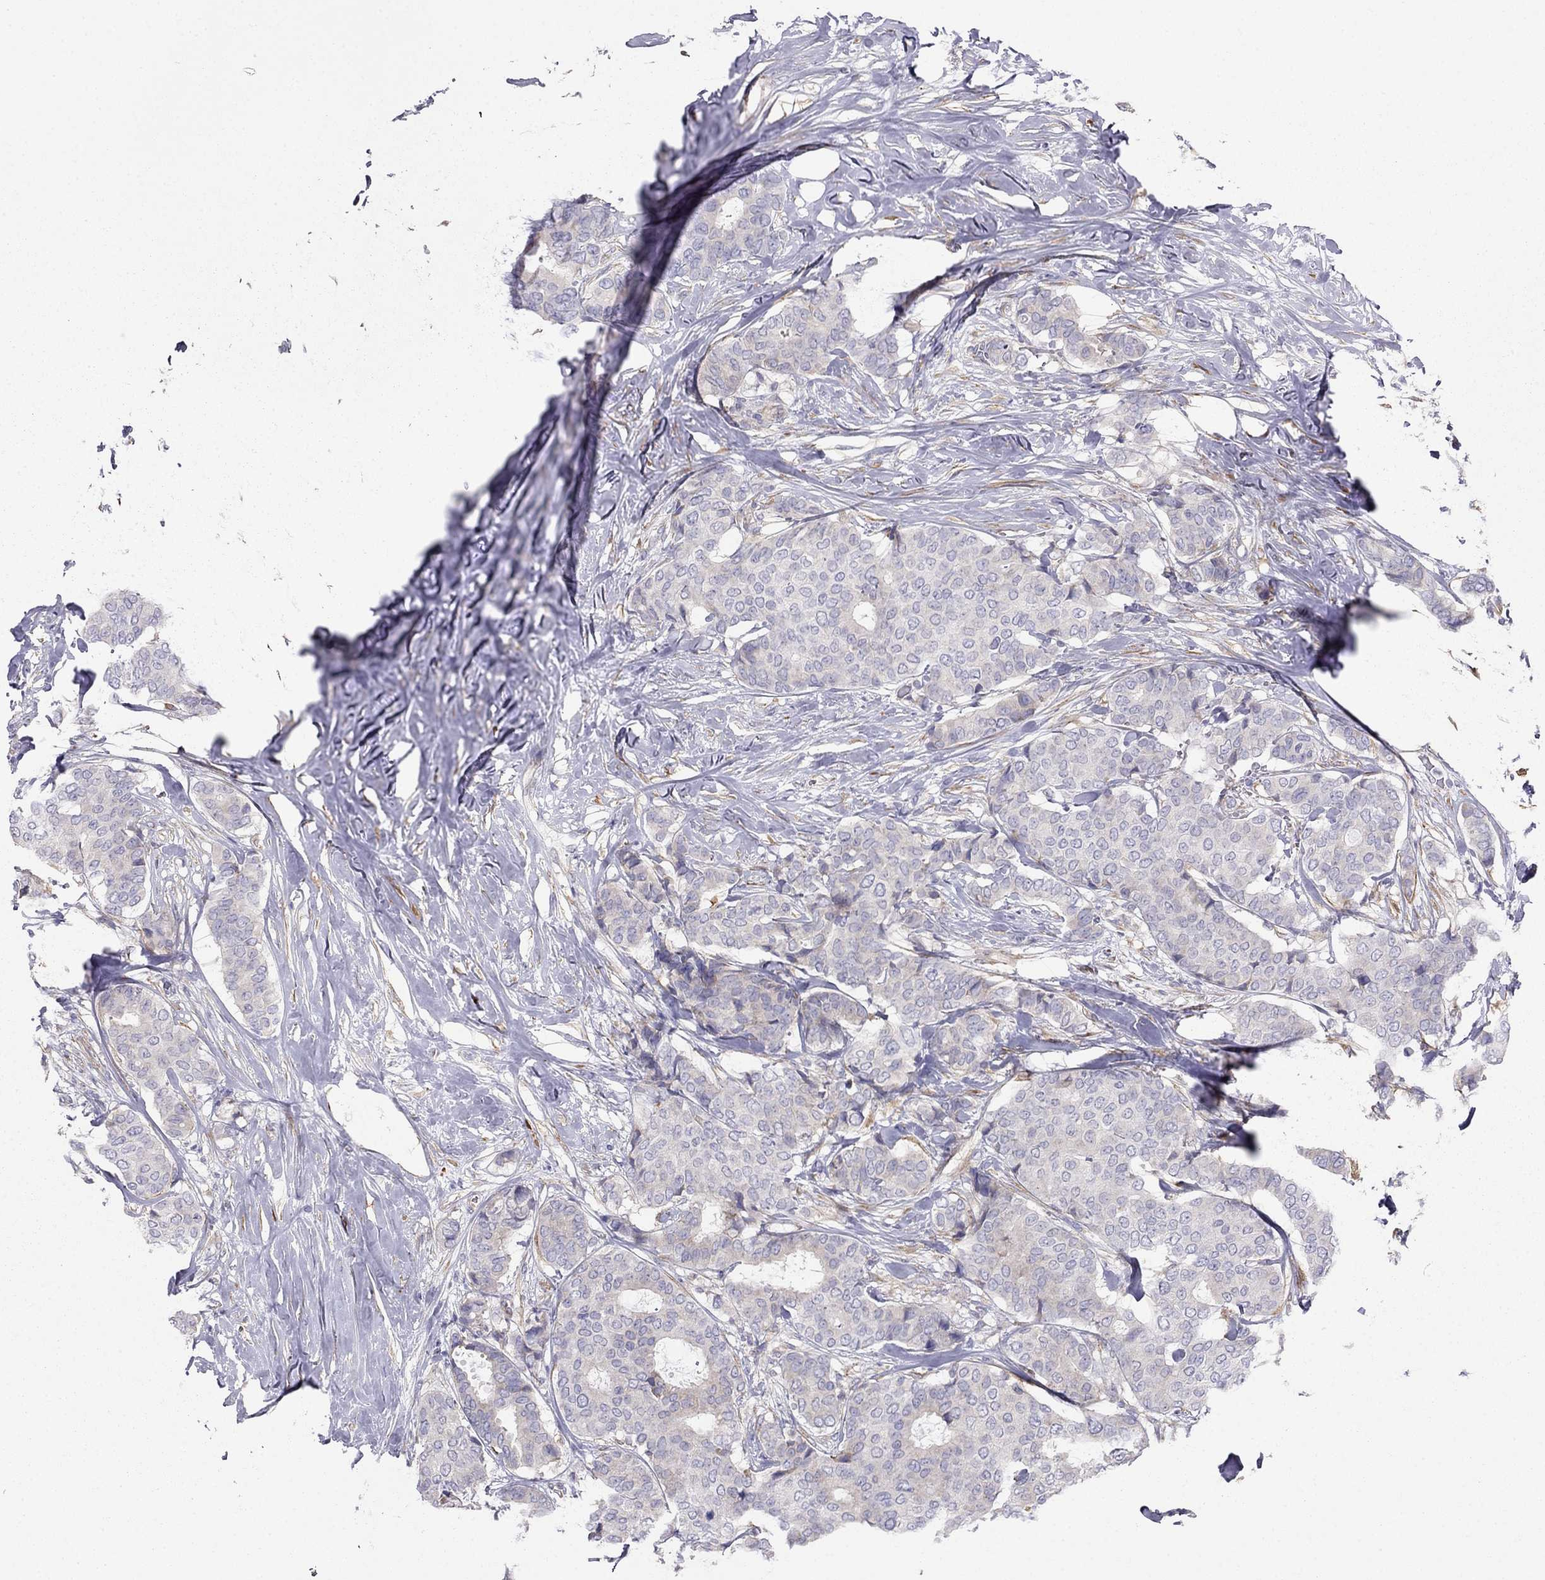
{"staining": {"intensity": "weak", "quantity": "<25%", "location": "cytoplasmic/membranous"}, "tissue": "breast cancer", "cell_type": "Tumor cells", "image_type": "cancer", "snomed": [{"axis": "morphology", "description": "Duct carcinoma"}, {"axis": "topography", "description": "Breast"}], "caption": "Tumor cells show no significant staining in breast cancer (intraductal carcinoma).", "gene": "LONRF2", "patient": {"sex": "female", "age": 75}}